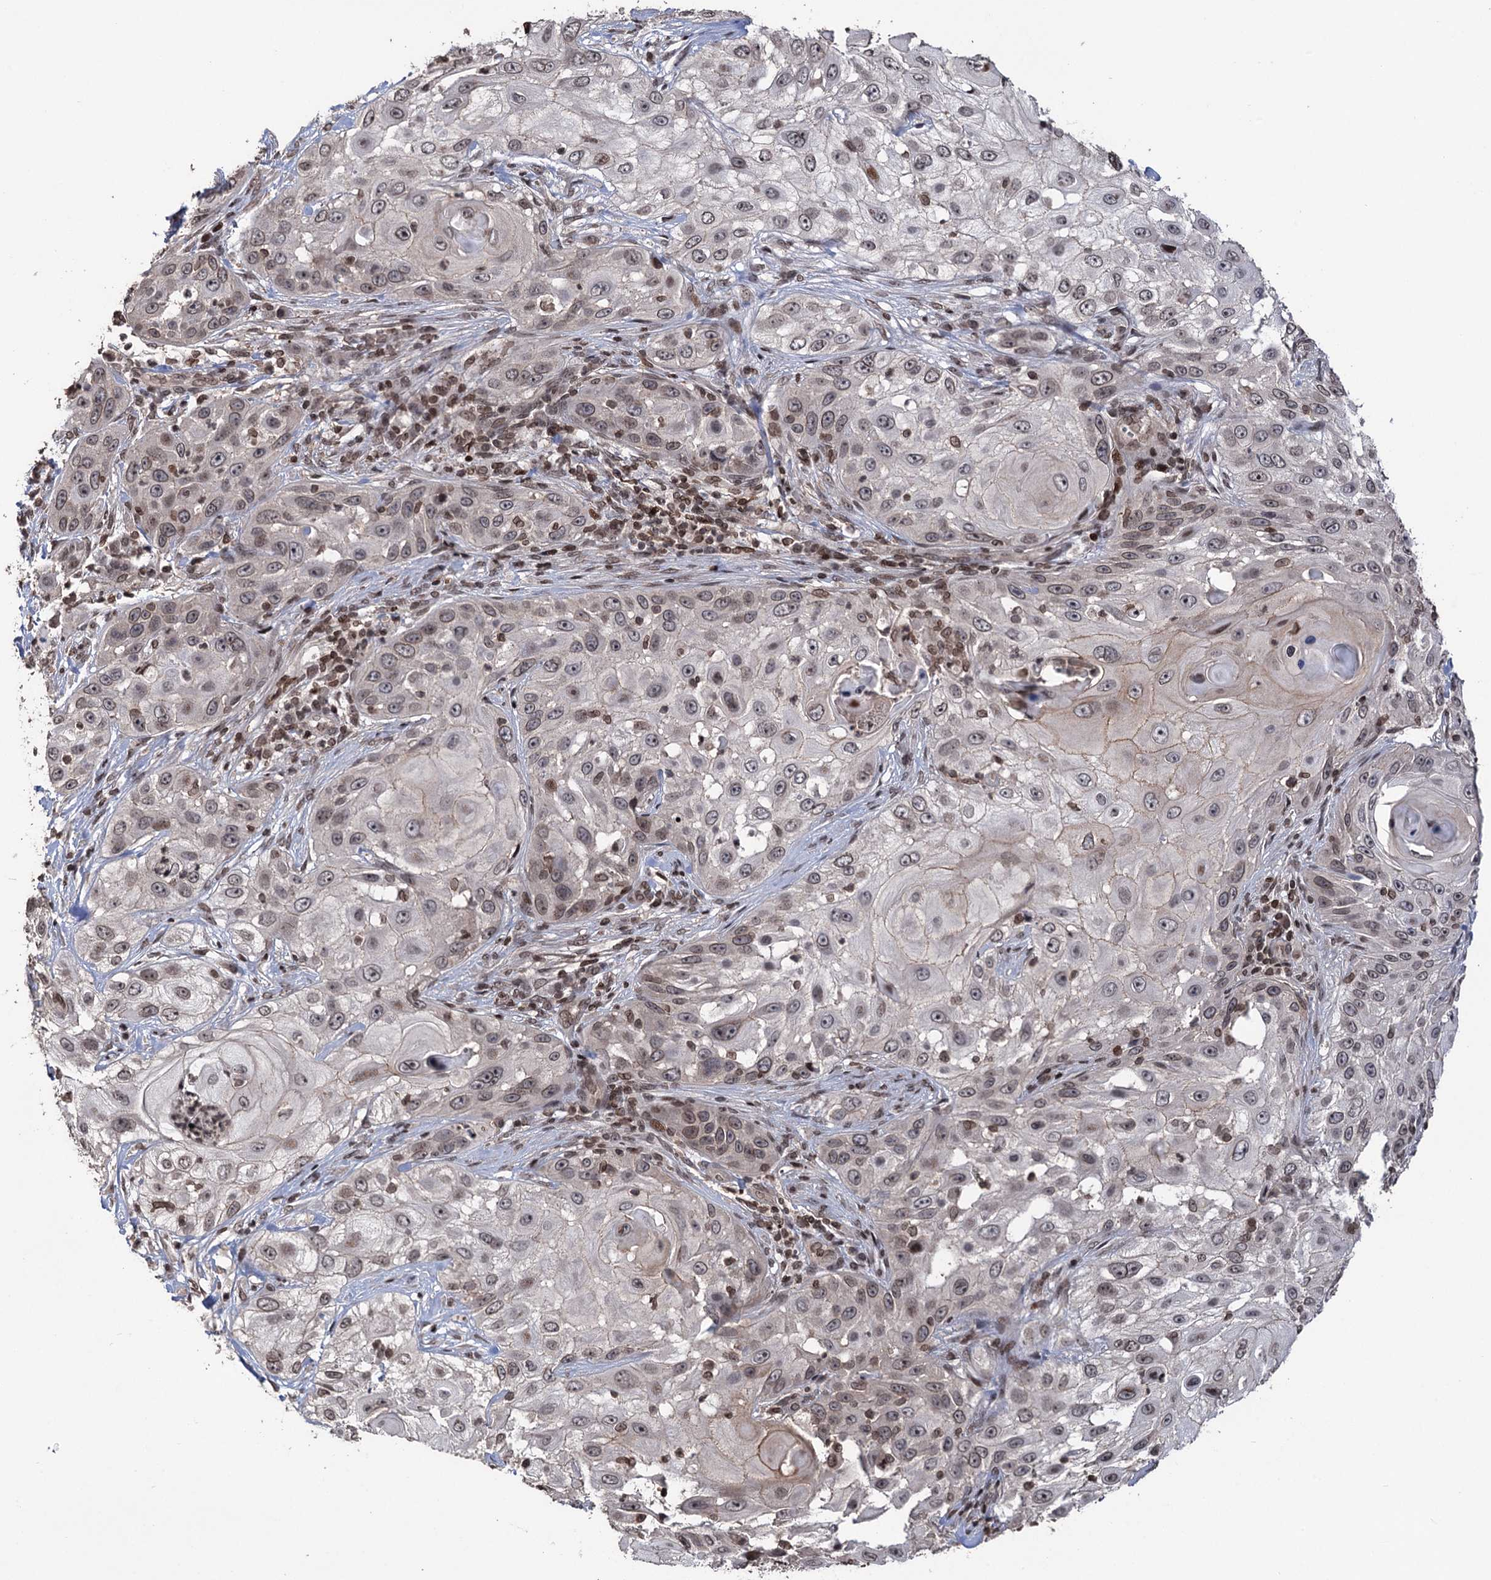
{"staining": {"intensity": "weak", "quantity": "25%-75%", "location": "nuclear"}, "tissue": "skin cancer", "cell_type": "Tumor cells", "image_type": "cancer", "snomed": [{"axis": "morphology", "description": "Squamous cell carcinoma, NOS"}, {"axis": "topography", "description": "Skin"}], "caption": "An immunohistochemistry (IHC) micrograph of neoplastic tissue is shown. Protein staining in brown shows weak nuclear positivity in squamous cell carcinoma (skin) within tumor cells.", "gene": "CCDC77", "patient": {"sex": "female", "age": 44}}